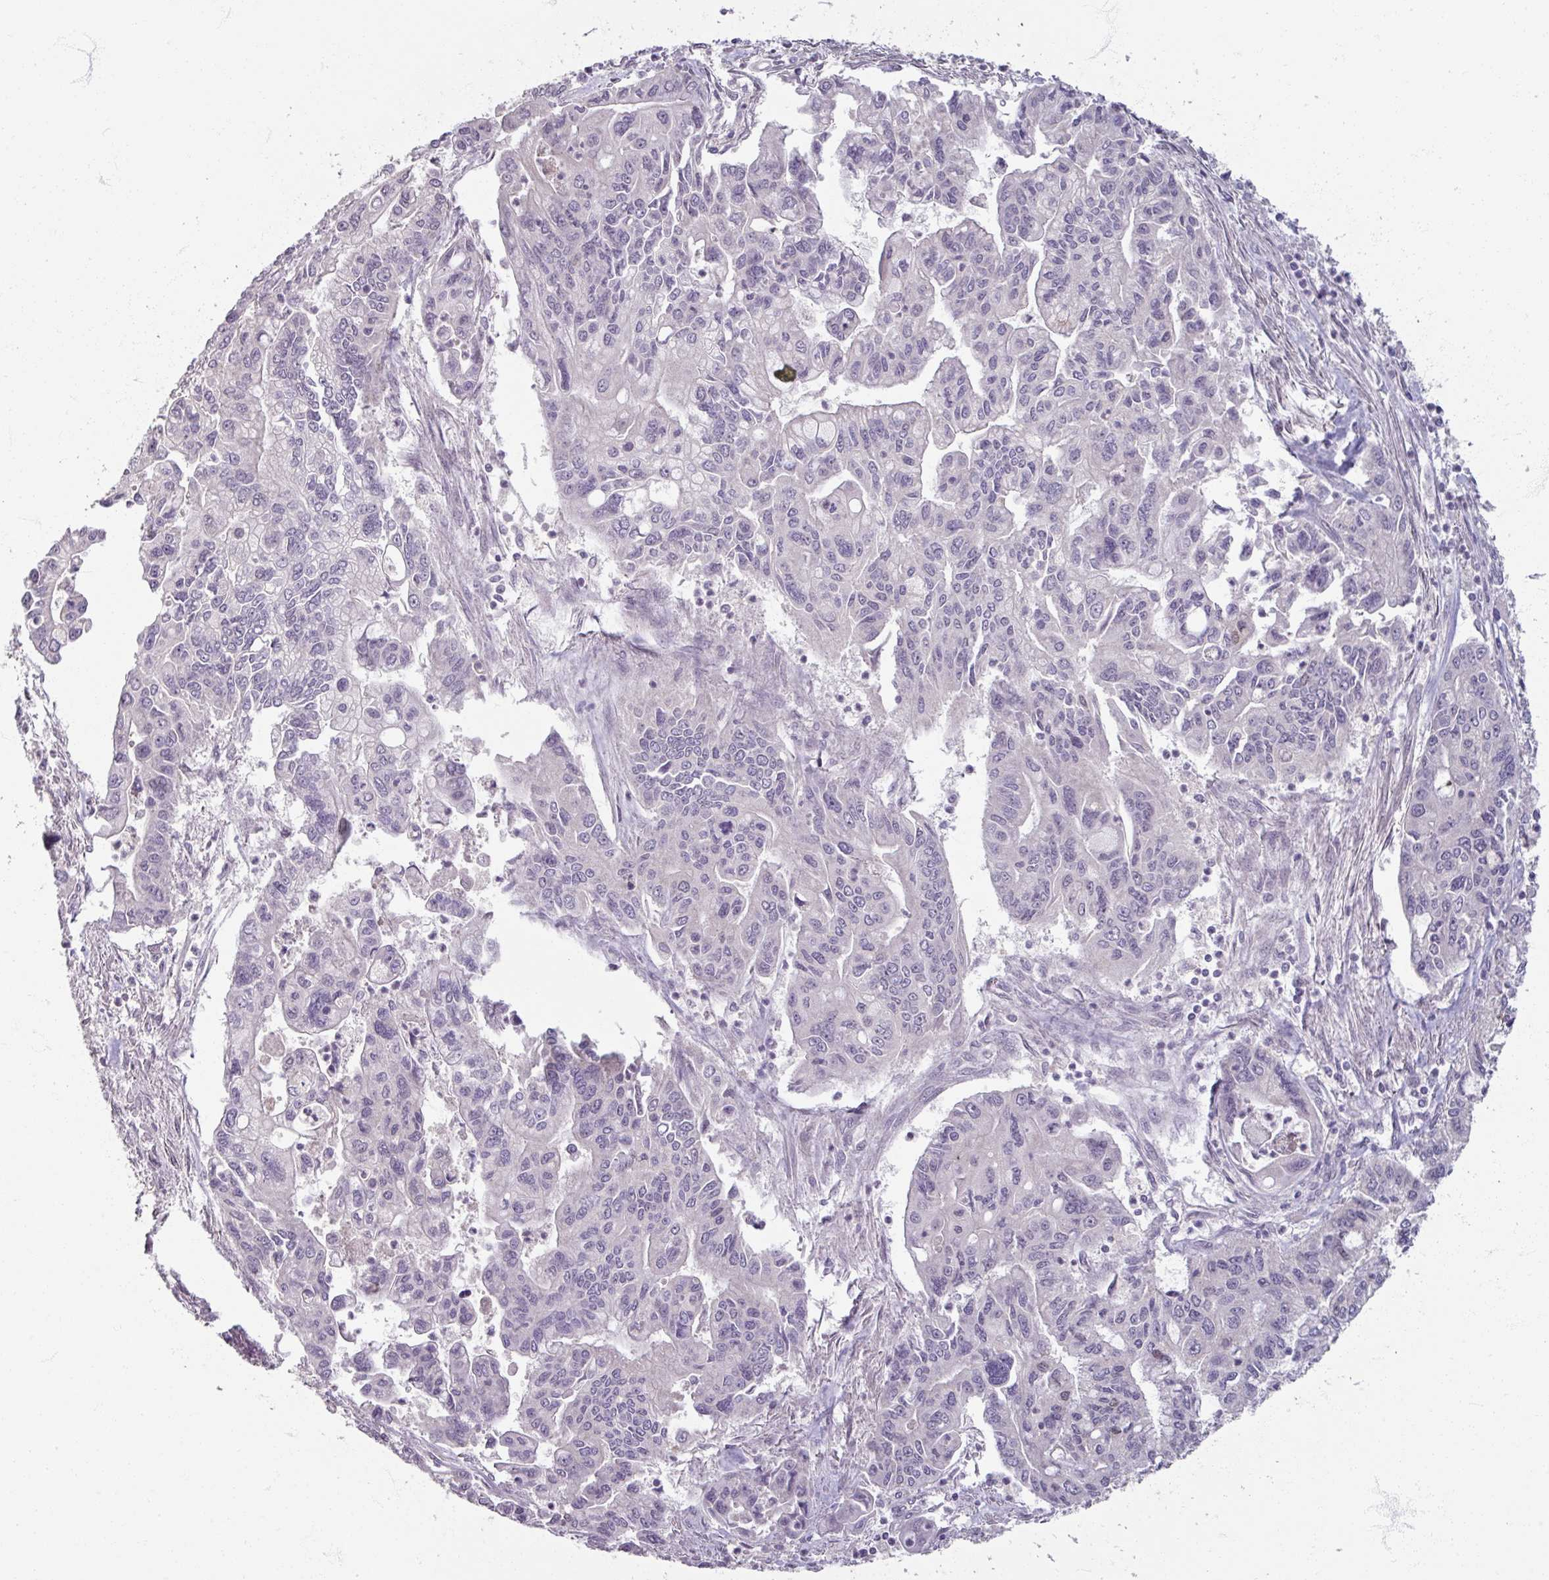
{"staining": {"intensity": "negative", "quantity": "none", "location": "none"}, "tissue": "pancreatic cancer", "cell_type": "Tumor cells", "image_type": "cancer", "snomed": [{"axis": "morphology", "description": "Adenocarcinoma, NOS"}, {"axis": "topography", "description": "Pancreas"}], "caption": "Immunohistochemistry photomicrograph of neoplastic tissue: pancreatic cancer (adenocarcinoma) stained with DAB (3,3'-diaminobenzidine) reveals no significant protein expression in tumor cells.", "gene": "SOX11", "patient": {"sex": "male", "age": 62}}